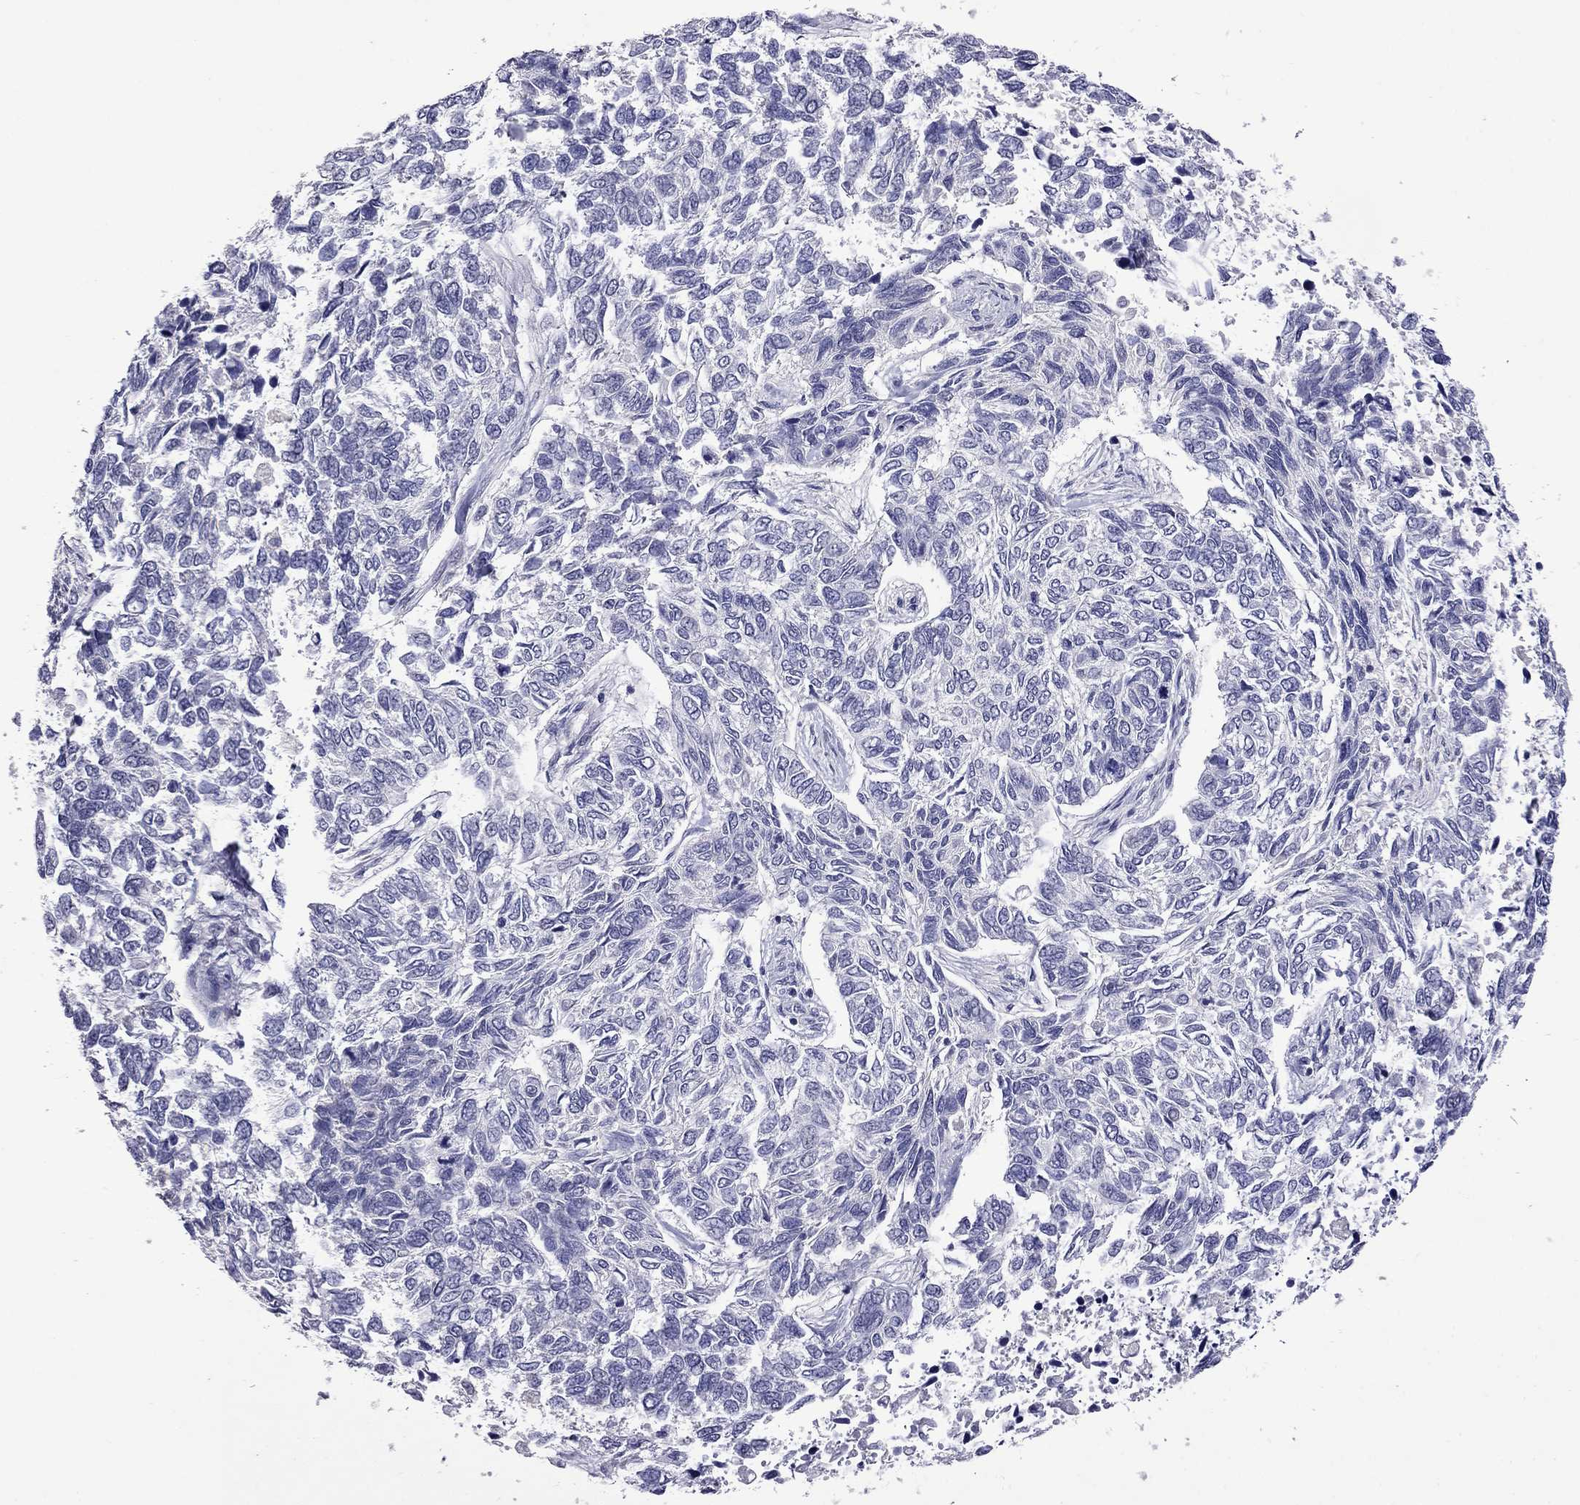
{"staining": {"intensity": "negative", "quantity": "none", "location": "none"}, "tissue": "skin cancer", "cell_type": "Tumor cells", "image_type": "cancer", "snomed": [{"axis": "morphology", "description": "Basal cell carcinoma"}, {"axis": "topography", "description": "Skin"}], "caption": "A high-resolution histopathology image shows immunohistochemistry (IHC) staining of skin cancer, which reveals no significant staining in tumor cells. (DAB (3,3'-diaminobenzidine) IHC with hematoxylin counter stain).", "gene": "STAR", "patient": {"sex": "female", "age": 65}}